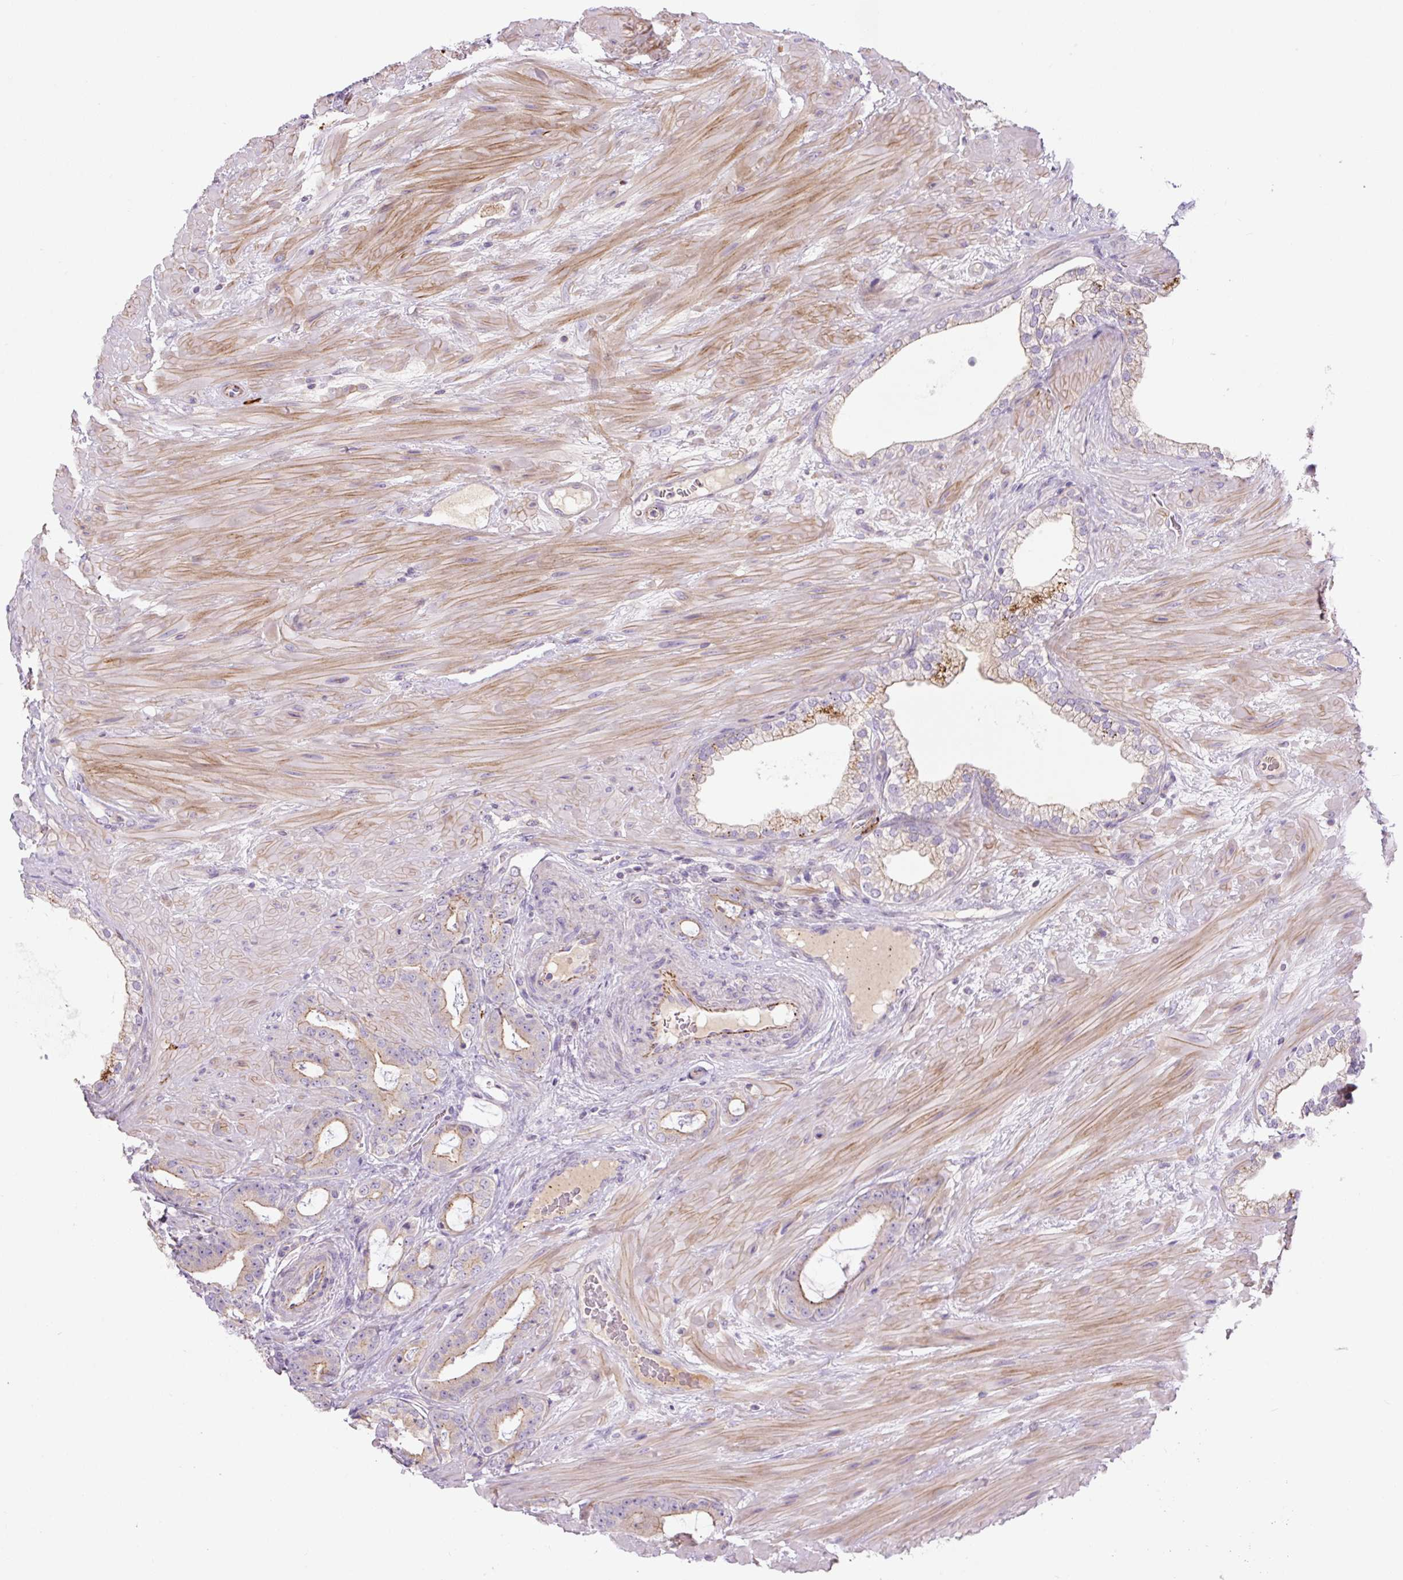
{"staining": {"intensity": "weak", "quantity": "<25%", "location": "cytoplasmic/membranous"}, "tissue": "prostate cancer", "cell_type": "Tumor cells", "image_type": "cancer", "snomed": [{"axis": "morphology", "description": "Adenocarcinoma, Low grade"}, {"axis": "topography", "description": "Prostate"}], "caption": "Tumor cells are negative for brown protein staining in prostate cancer. (Stains: DAB (3,3'-diaminobenzidine) immunohistochemistry (IHC) with hematoxylin counter stain, Microscopy: brightfield microscopy at high magnification).", "gene": "CCNI2", "patient": {"sex": "male", "age": 61}}